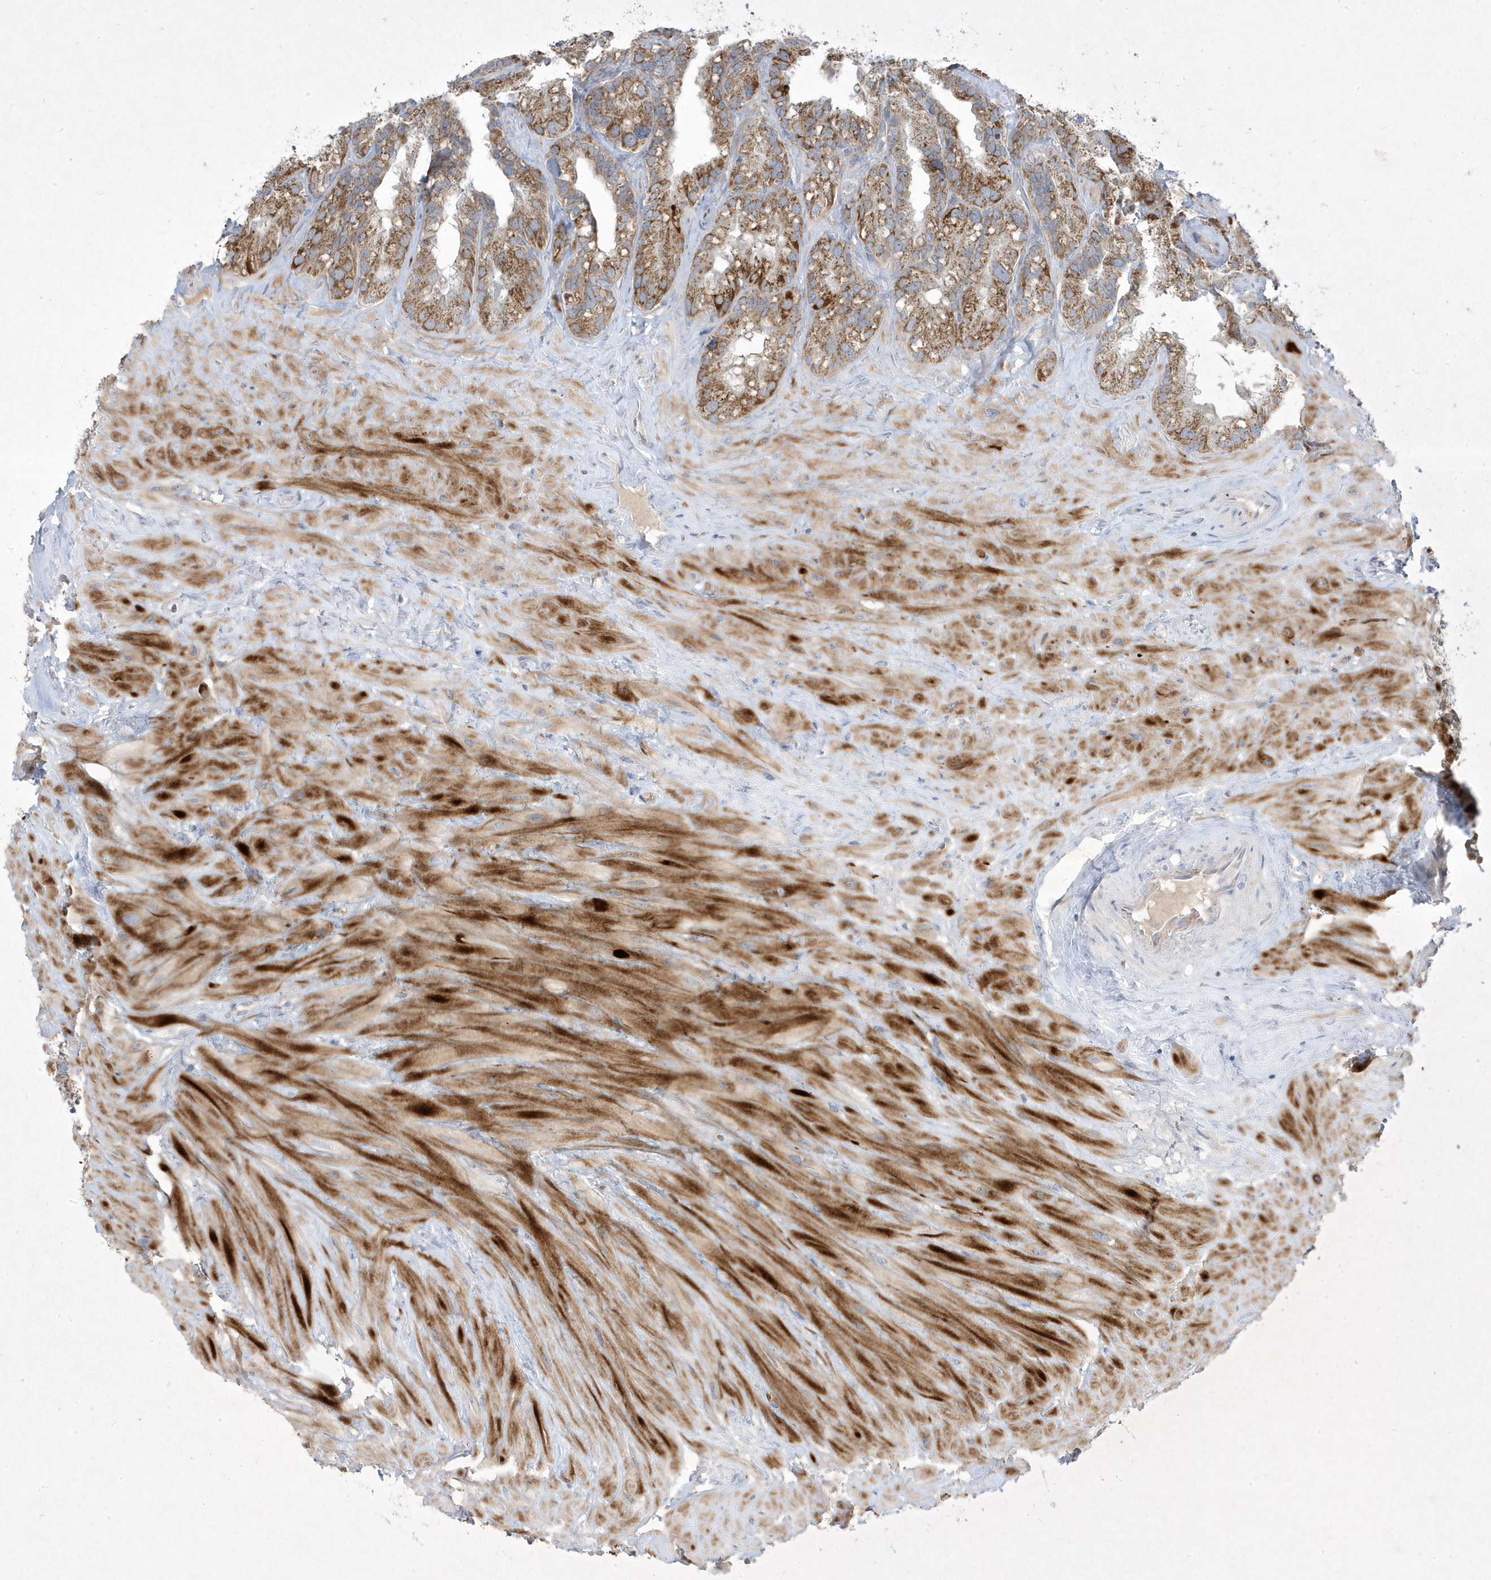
{"staining": {"intensity": "moderate", "quantity": "25%-75%", "location": "cytoplasmic/membranous"}, "tissue": "seminal vesicle", "cell_type": "Glandular cells", "image_type": "normal", "snomed": [{"axis": "morphology", "description": "Normal tissue, NOS"}, {"axis": "topography", "description": "Prostate"}, {"axis": "topography", "description": "Seminal veicle"}], "caption": "Immunohistochemistry (IHC) of normal human seminal vesicle shows medium levels of moderate cytoplasmic/membranous positivity in about 25%-75% of glandular cells.", "gene": "ADAMTSL3", "patient": {"sex": "male", "age": 68}}